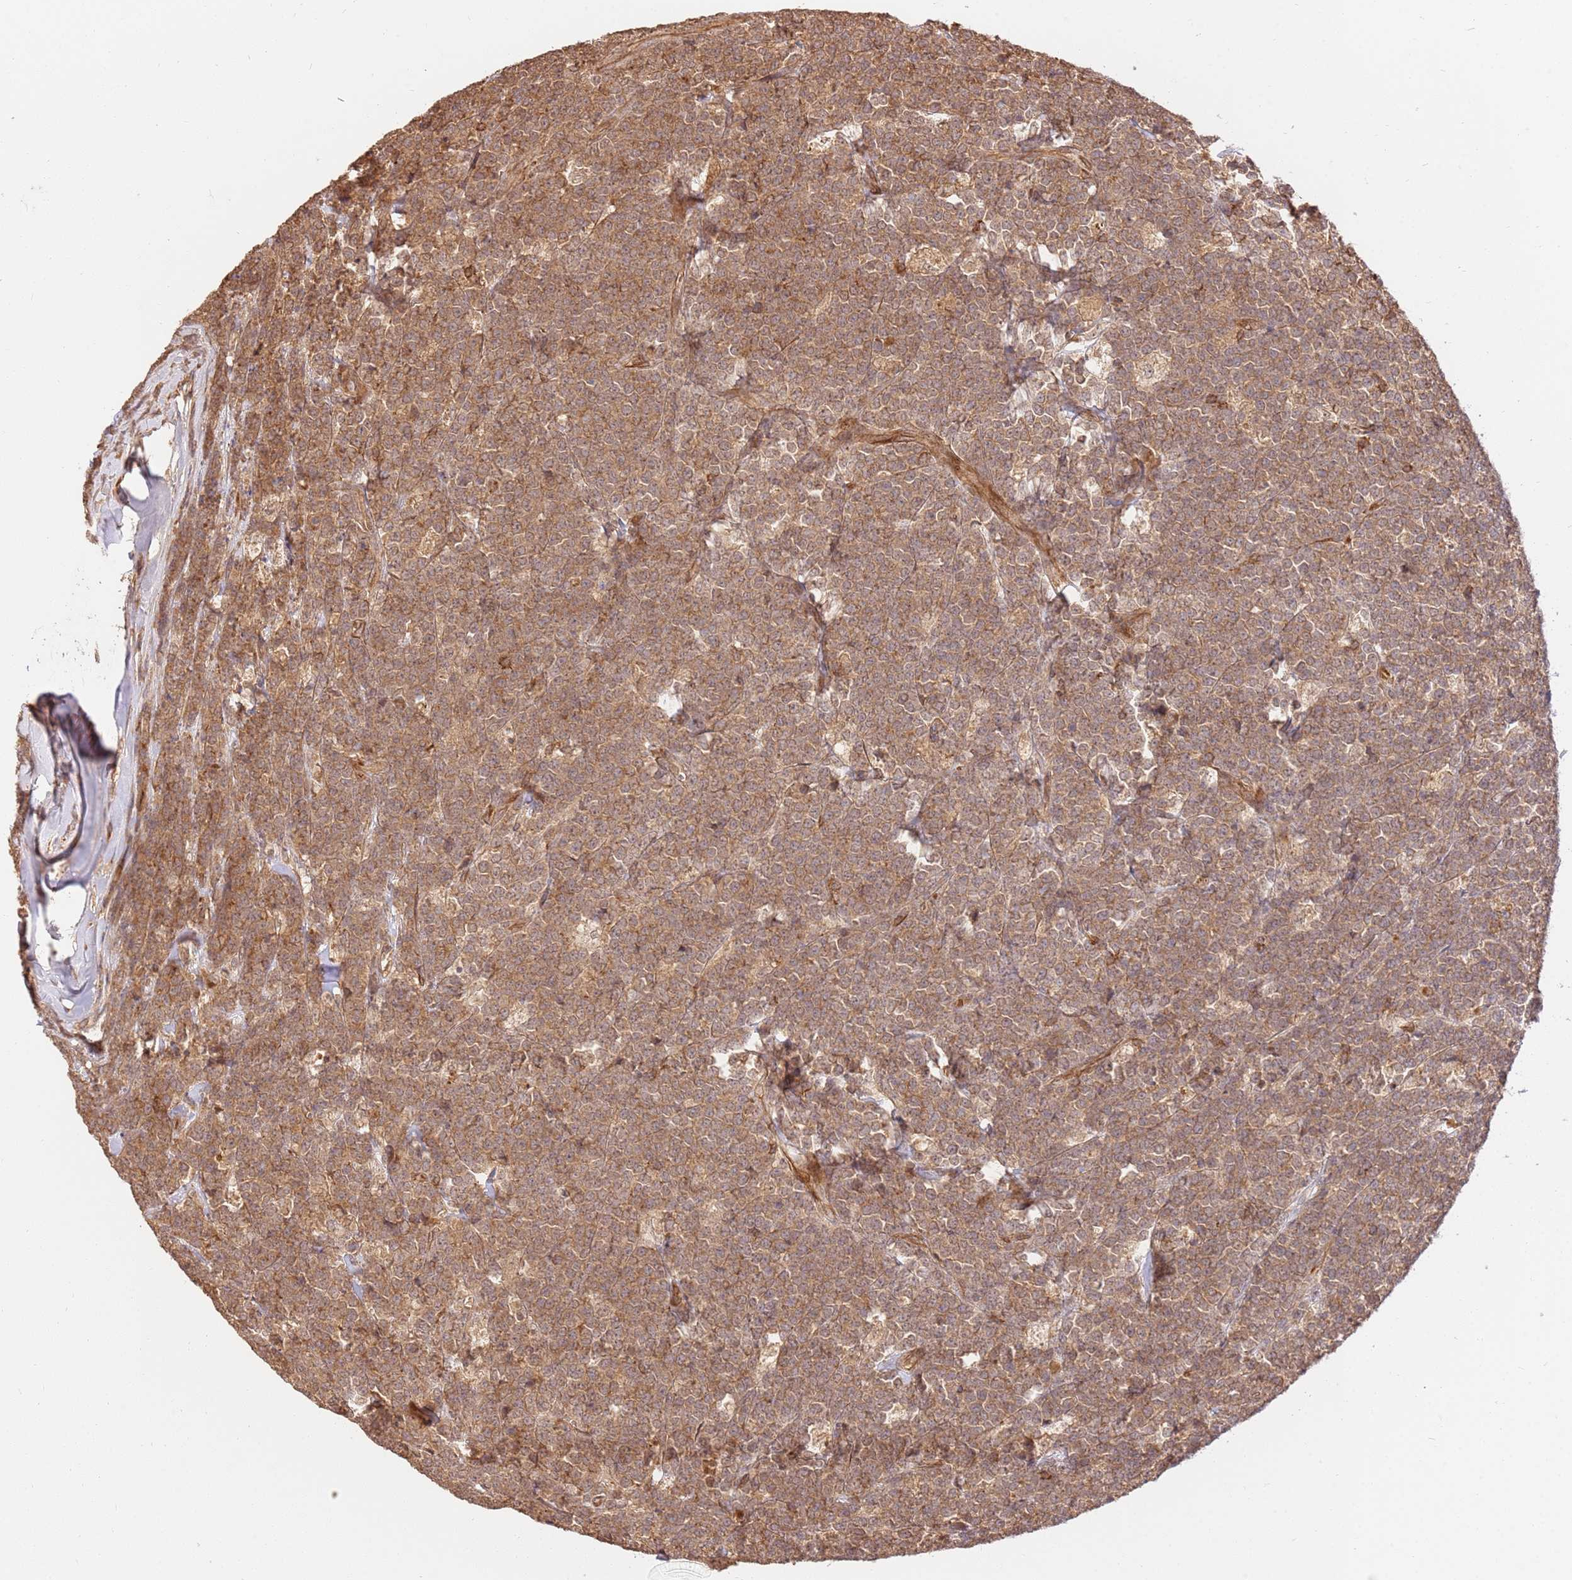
{"staining": {"intensity": "moderate", "quantity": ">75%", "location": "cytoplasmic/membranous"}, "tissue": "lymphoma", "cell_type": "Tumor cells", "image_type": "cancer", "snomed": [{"axis": "morphology", "description": "Malignant lymphoma, non-Hodgkin's type, High grade"}, {"axis": "topography", "description": "Small intestine"}, {"axis": "topography", "description": "Colon"}], "caption": "Immunohistochemistry (IHC) (DAB) staining of lymphoma demonstrates moderate cytoplasmic/membranous protein staining in about >75% of tumor cells.", "gene": "KATNAL2", "patient": {"sex": "male", "age": 8}}